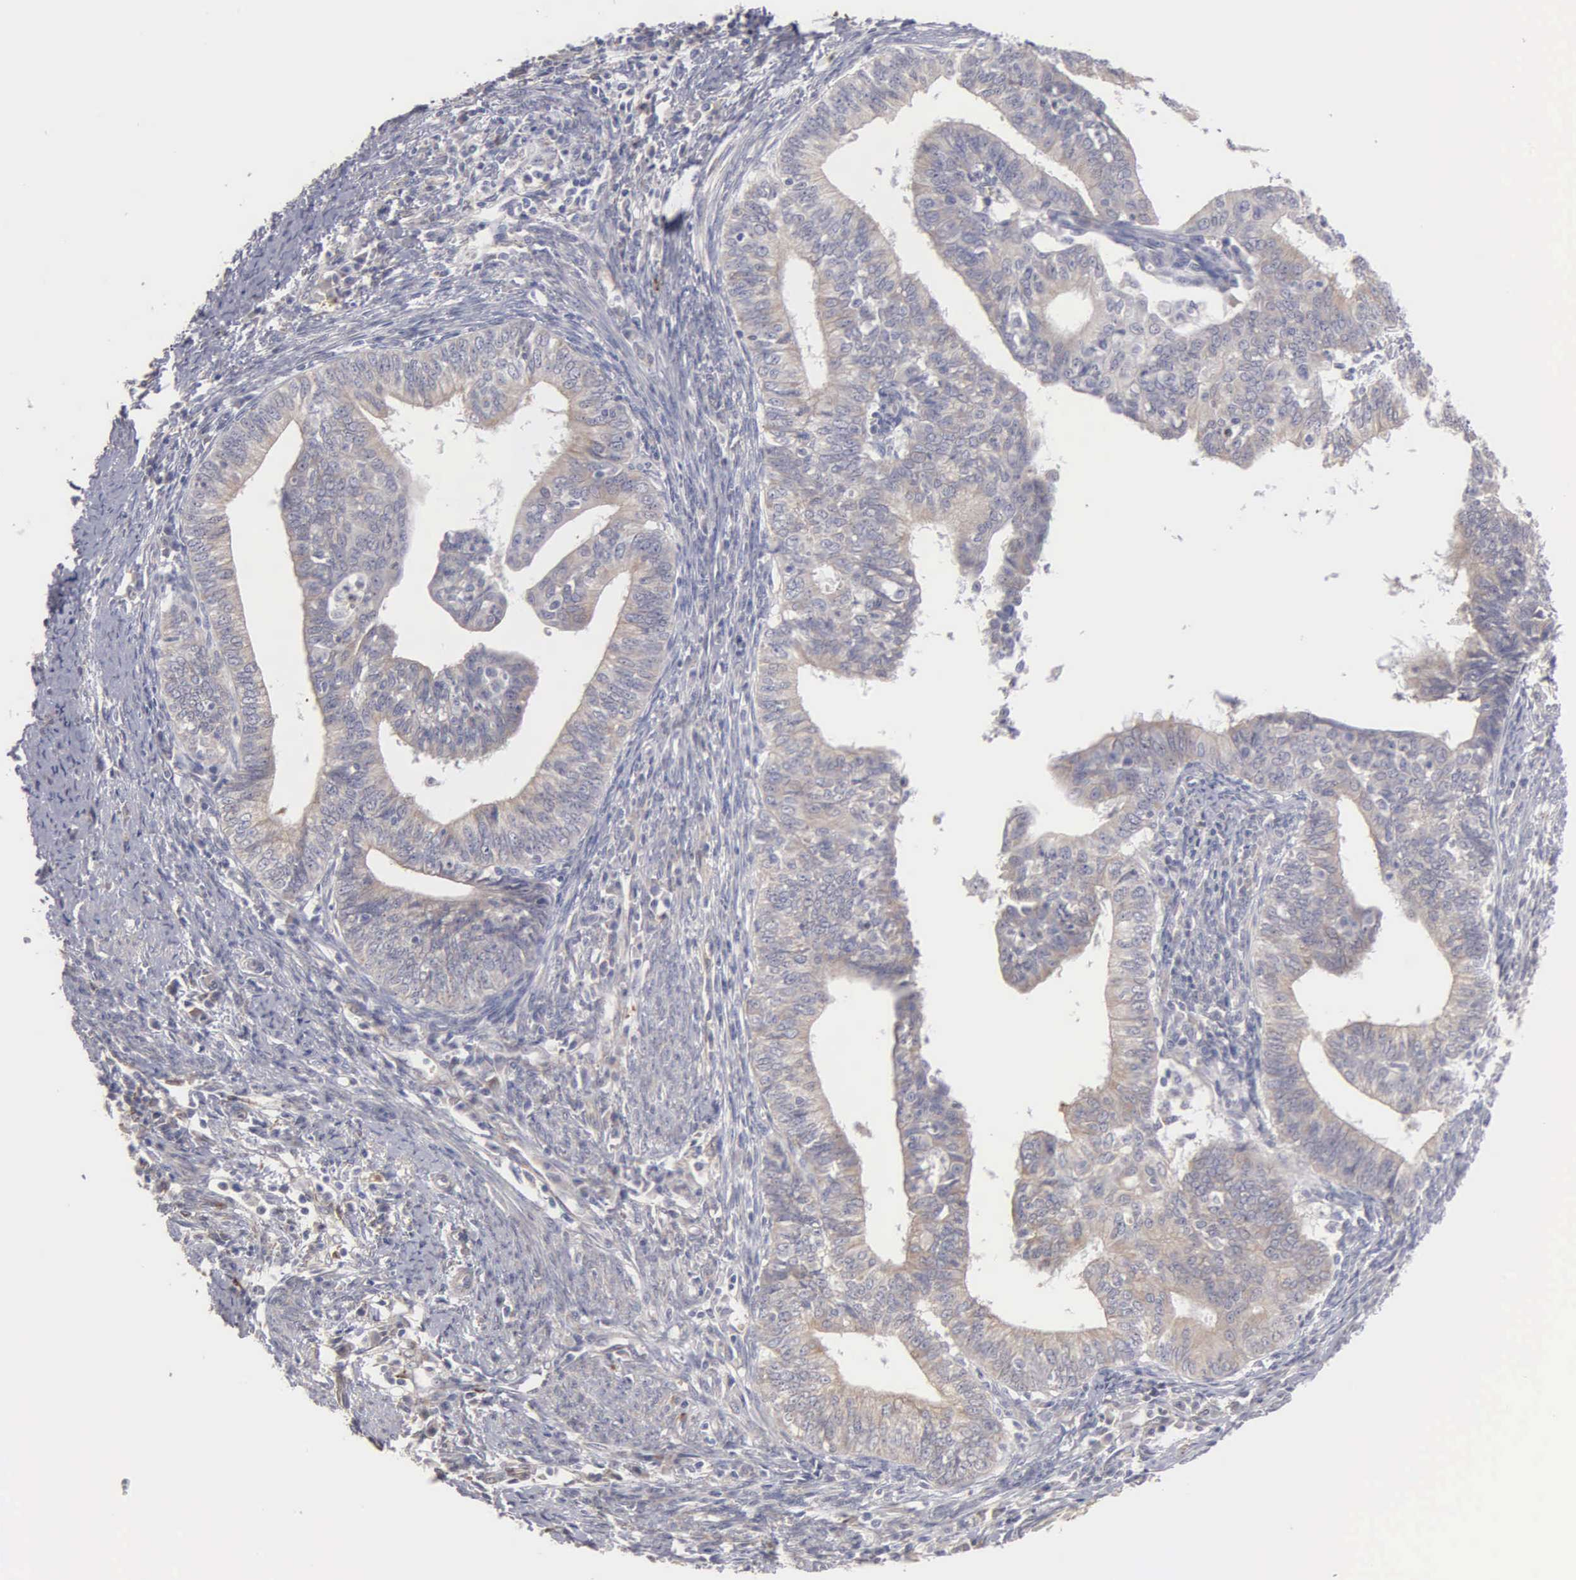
{"staining": {"intensity": "negative", "quantity": "none", "location": "none"}, "tissue": "endometrial cancer", "cell_type": "Tumor cells", "image_type": "cancer", "snomed": [{"axis": "morphology", "description": "Adenocarcinoma, NOS"}, {"axis": "topography", "description": "Endometrium"}], "caption": "Protein analysis of endometrial adenocarcinoma reveals no significant expression in tumor cells.", "gene": "LIN52", "patient": {"sex": "female", "age": 66}}